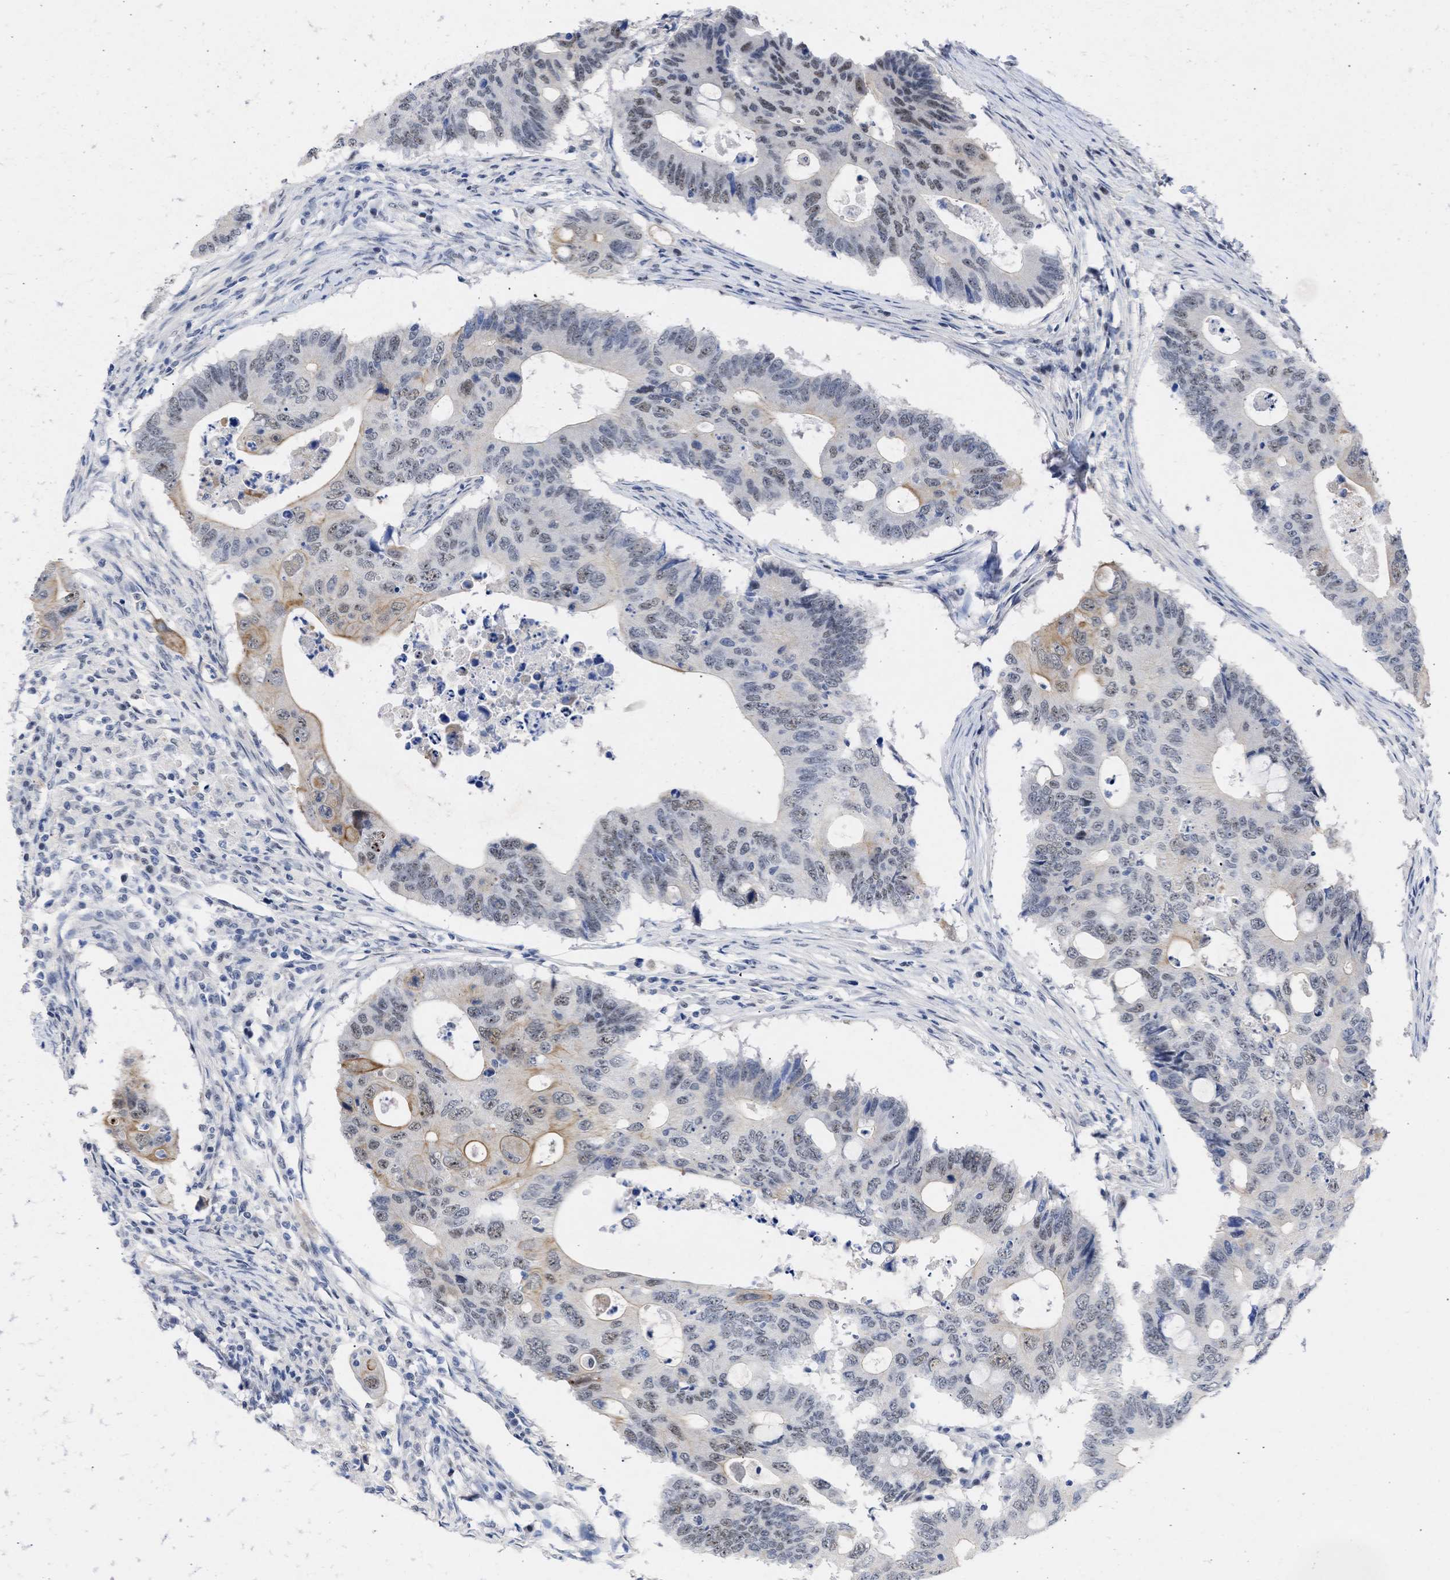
{"staining": {"intensity": "moderate", "quantity": "25%-75%", "location": "cytoplasmic/membranous,nuclear"}, "tissue": "colorectal cancer", "cell_type": "Tumor cells", "image_type": "cancer", "snomed": [{"axis": "morphology", "description": "Adenocarcinoma, NOS"}, {"axis": "topography", "description": "Colon"}], "caption": "The image demonstrates staining of colorectal adenocarcinoma, revealing moderate cytoplasmic/membranous and nuclear protein expression (brown color) within tumor cells.", "gene": "DDX41", "patient": {"sex": "male", "age": 71}}